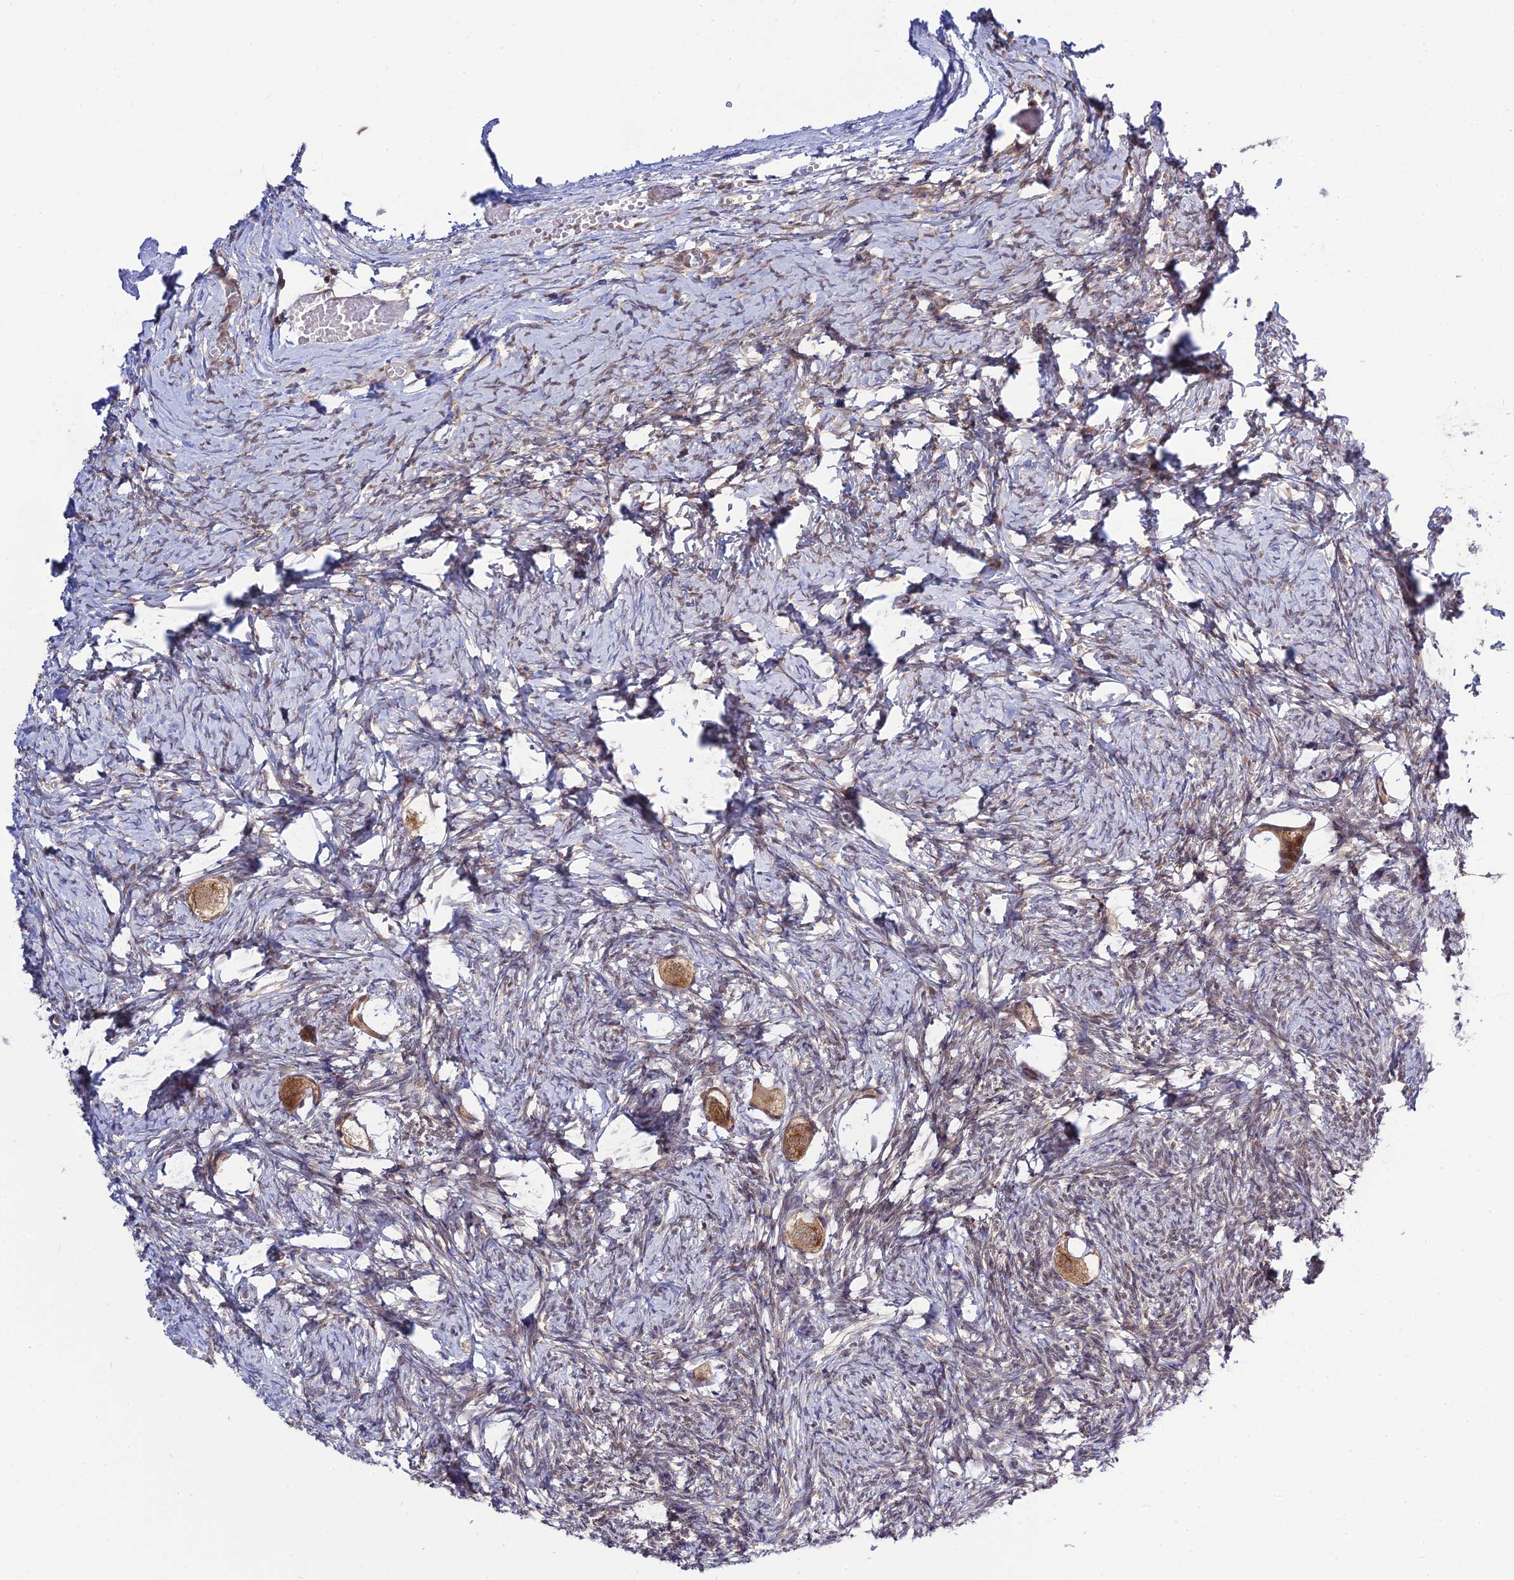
{"staining": {"intensity": "moderate", "quantity": ">75%", "location": "cytoplasmic/membranous,nuclear"}, "tissue": "ovary", "cell_type": "Follicle cells", "image_type": "normal", "snomed": [{"axis": "morphology", "description": "Normal tissue, NOS"}, {"axis": "topography", "description": "Ovary"}], "caption": "Ovary stained with a brown dye displays moderate cytoplasmic/membranous,nuclear positive positivity in about >75% of follicle cells.", "gene": "SKIC8", "patient": {"sex": "female", "age": 27}}